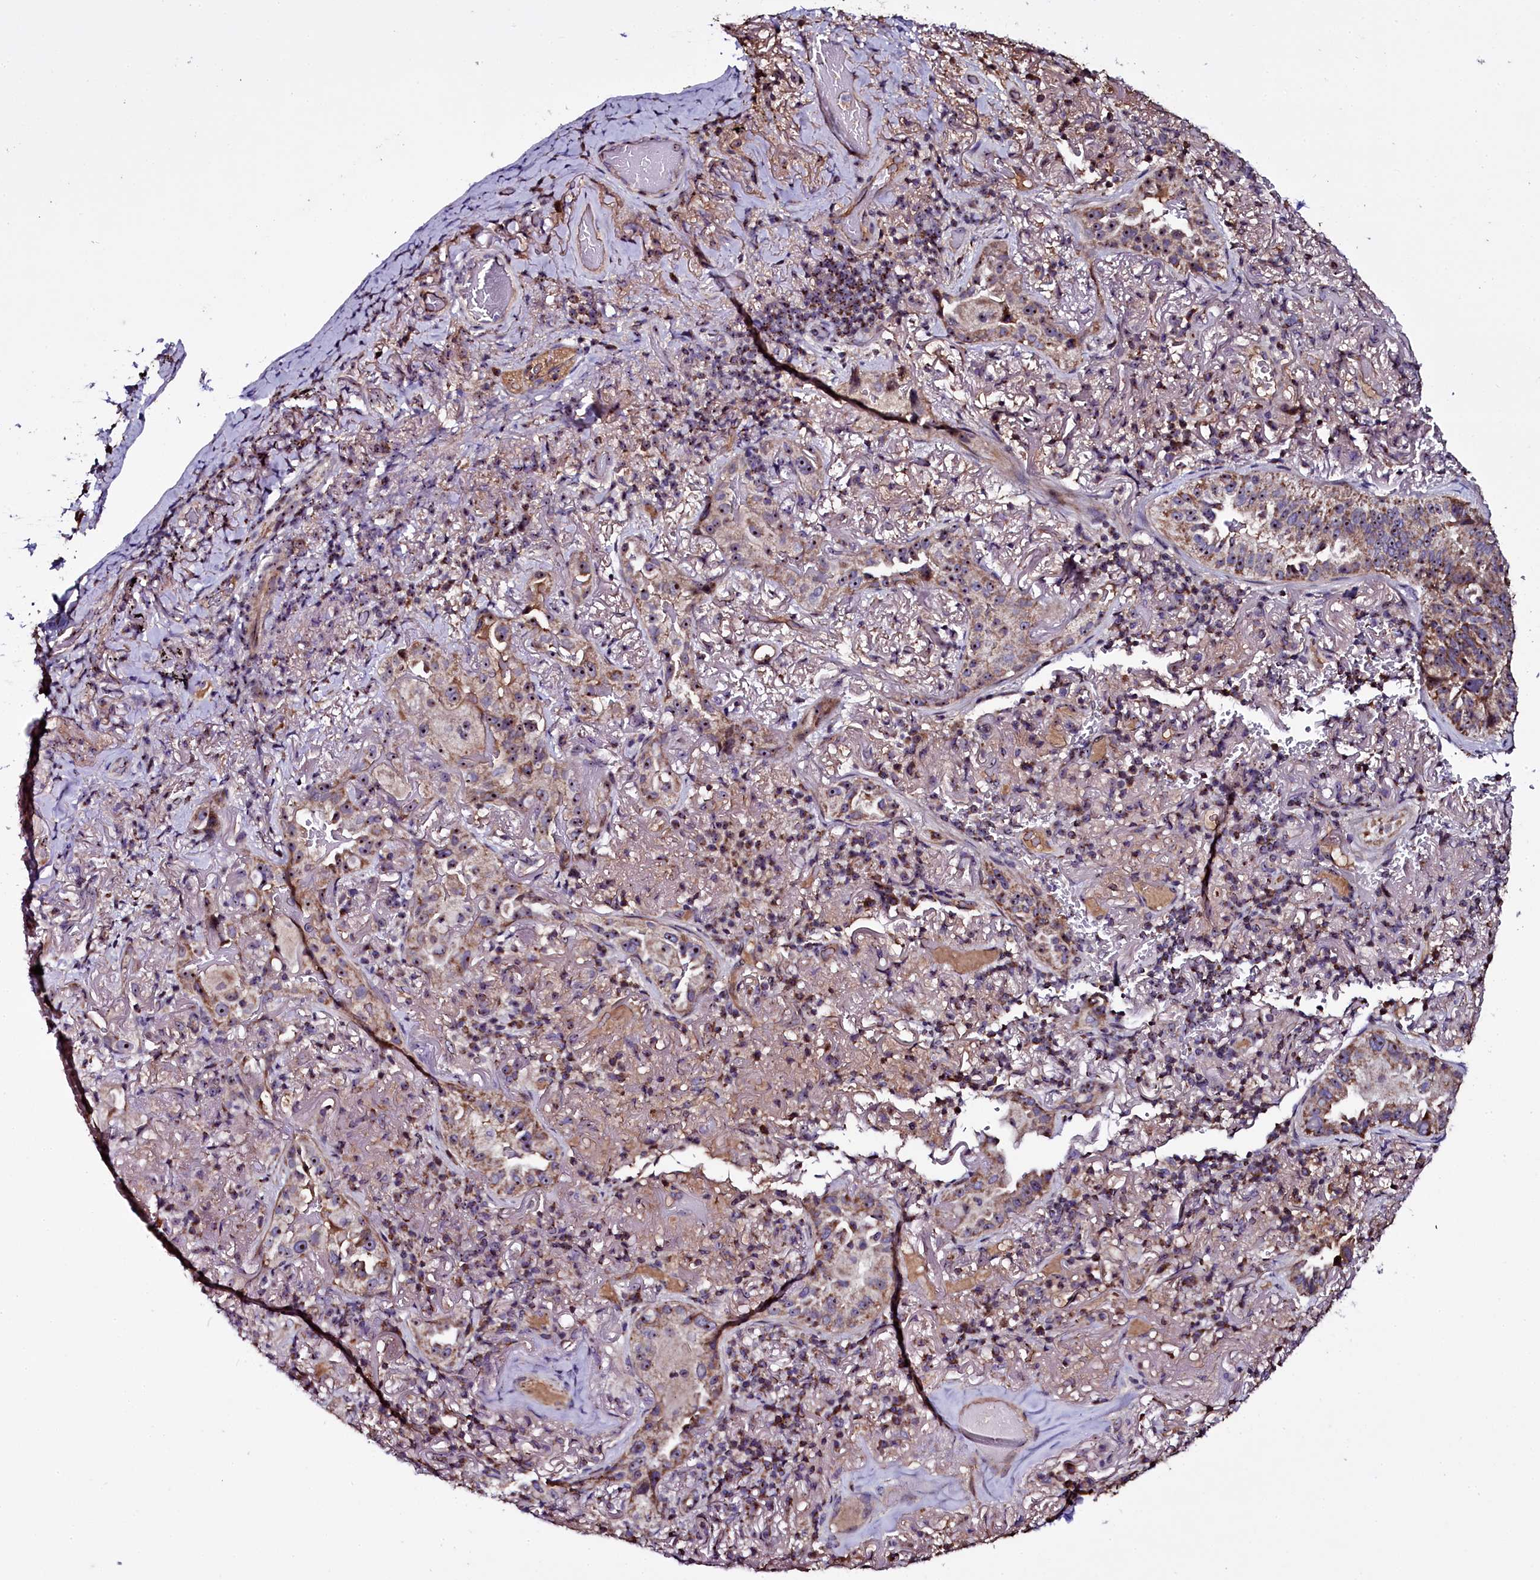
{"staining": {"intensity": "moderate", "quantity": ">75%", "location": "cytoplasmic/membranous,nuclear"}, "tissue": "lung cancer", "cell_type": "Tumor cells", "image_type": "cancer", "snomed": [{"axis": "morphology", "description": "Adenocarcinoma, NOS"}, {"axis": "topography", "description": "Lung"}], "caption": "High-power microscopy captured an immunohistochemistry image of lung cancer (adenocarcinoma), revealing moderate cytoplasmic/membranous and nuclear staining in approximately >75% of tumor cells.", "gene": "NAA80", "patient": {"sex": "female", "age": 69}}